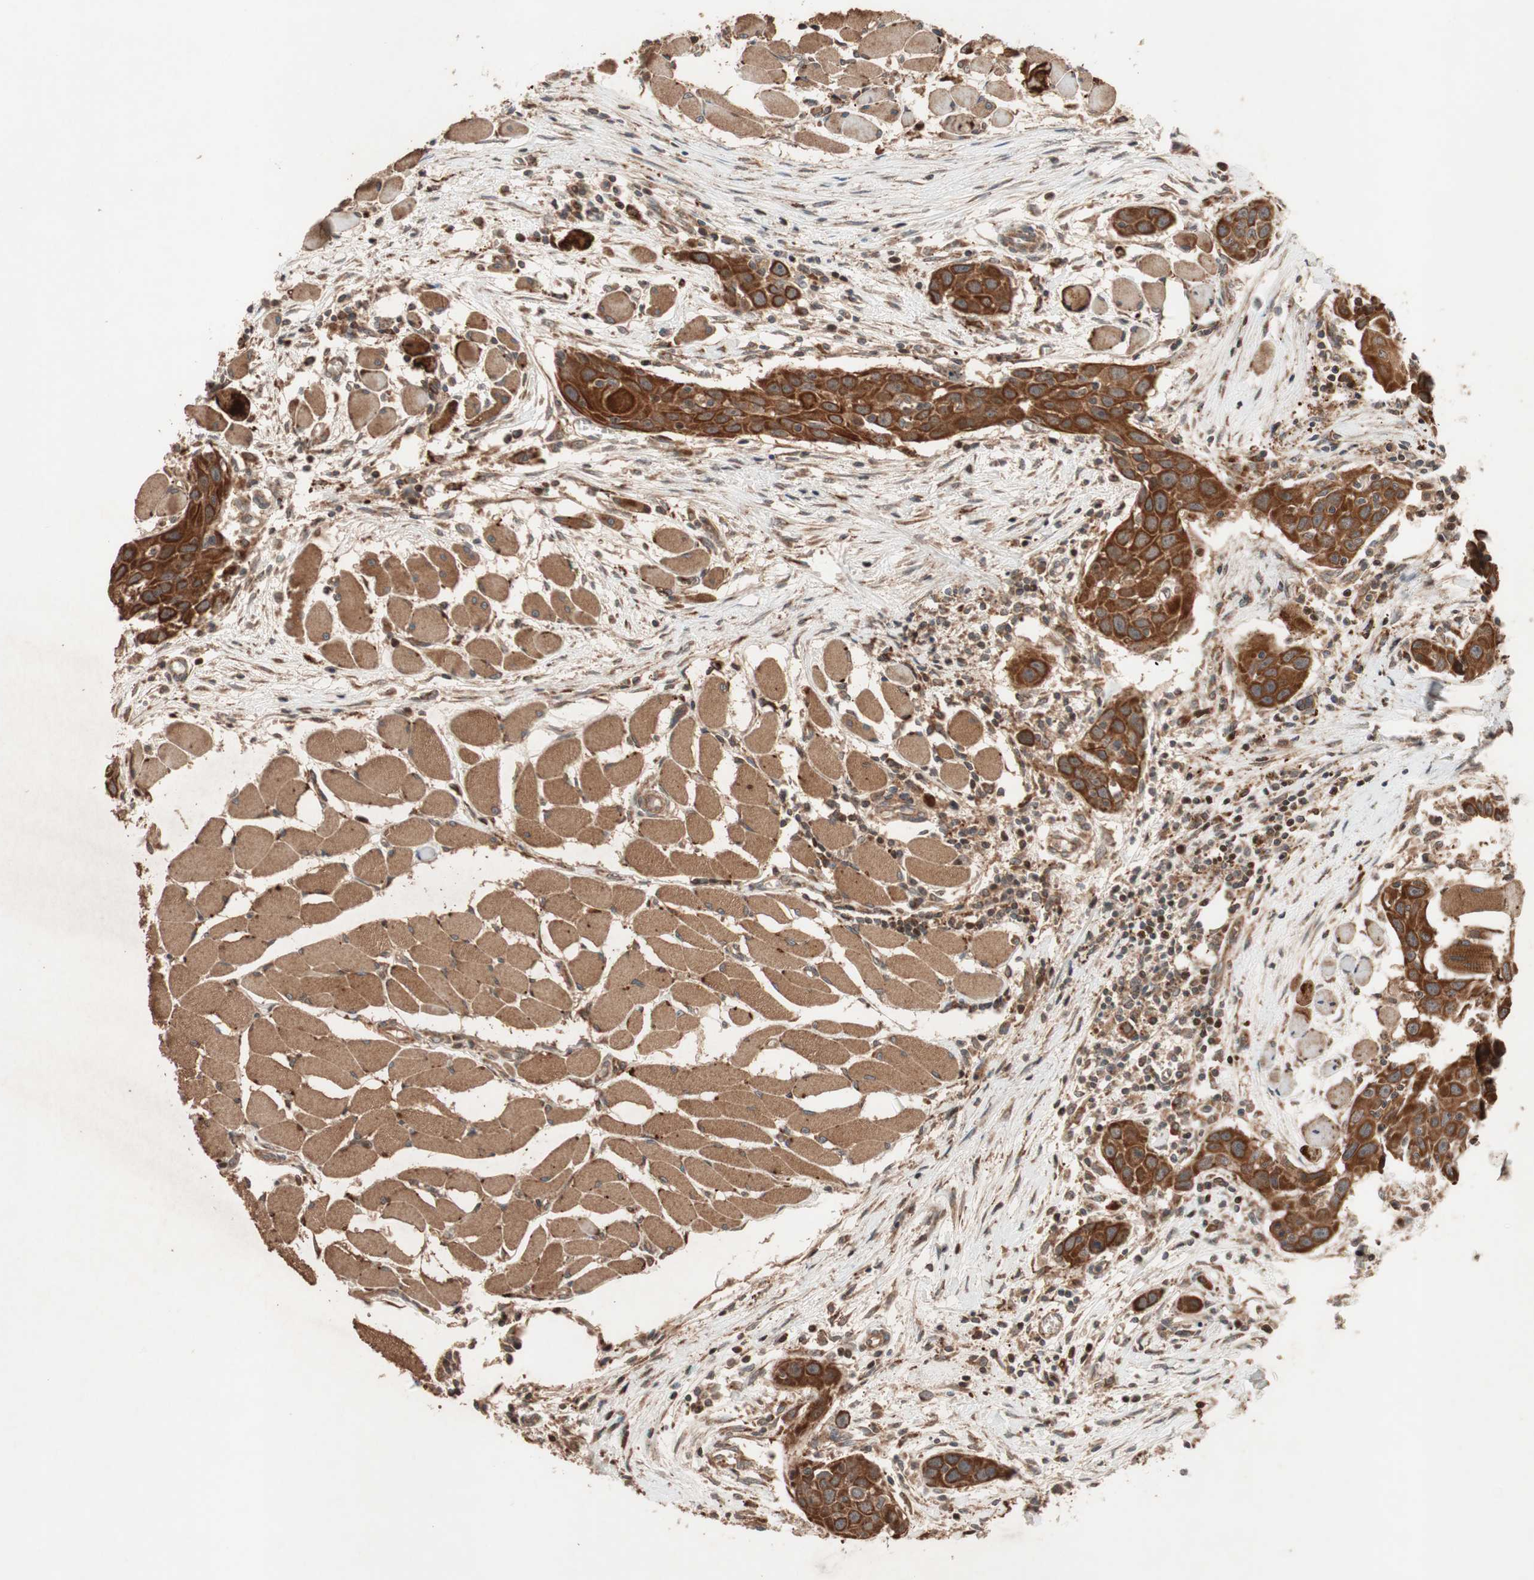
{"staining": {"intensity": "strong", "quantity": ">75%", "location": "cytoplasmic/membranous"}, "tissue": "head and neck cancer", "cell_type": "Tumor cells", "image_type": "cancer", "snomed": [{"axis": "morphology", "description": "Squamous cell carcinoma, NOS"}, {"axis": "topography", "description": "Oral tissue"}, {"axis": "topography", "description": "Head-Neck"}], "caption": "About >75% of tumor cells in human squamous cell carcinoma (head and neck) exhibit strong cytoplasmic/membranous protein positivity as visualized by brown immunohistochemical staining.", "gene": "RAB1A", "patient": {"sex": "female", "age": 50}}